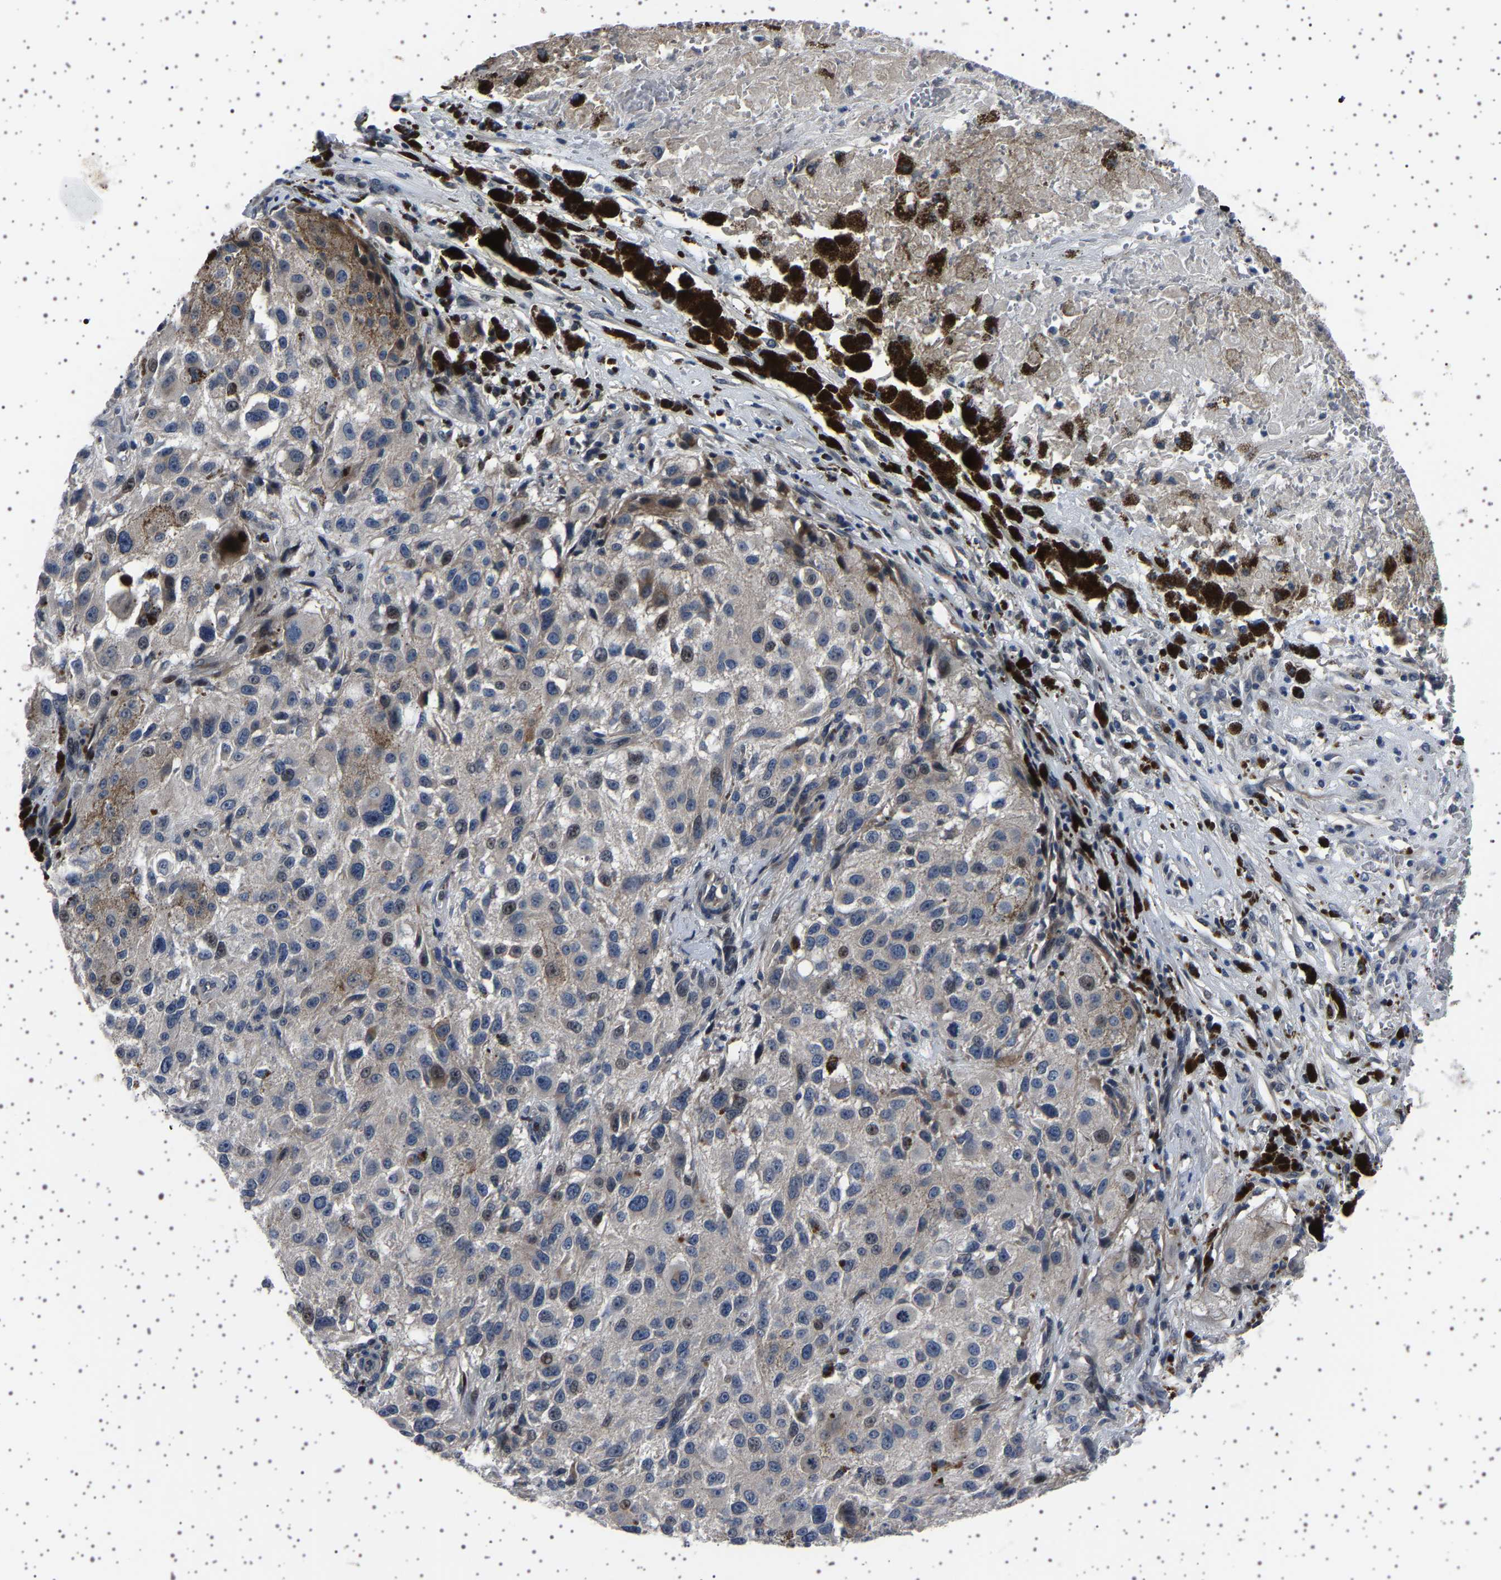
{"staining": {"intensity": "weak", "quantity": "<25%", "location": "nuclear"}, "tissue": "melanoma", "cell_type": "Tumor cells", "image_type": "cancer", "snomed": [{"axis": "morphology", "description": "Necrosis, NOS"}, {"axis": "morphology", "description": "Malignant melanoma, NOS"}, {"axis": "topography", "description": "Skin"}], "caption": "High power microscopy photomicrograph of an IHC histopathology image of malignant melanoma, revealing no significant staining in tumor cells. (Stains: DAB (3,3'-diaminobenzidine) immunohistochemistry (IHC) with hematoxylin counter stain, Microscopy: brightfield microscopy at high magnification).", "gene": "PAK5", "patient": {"sex": "female", "age": 87}}